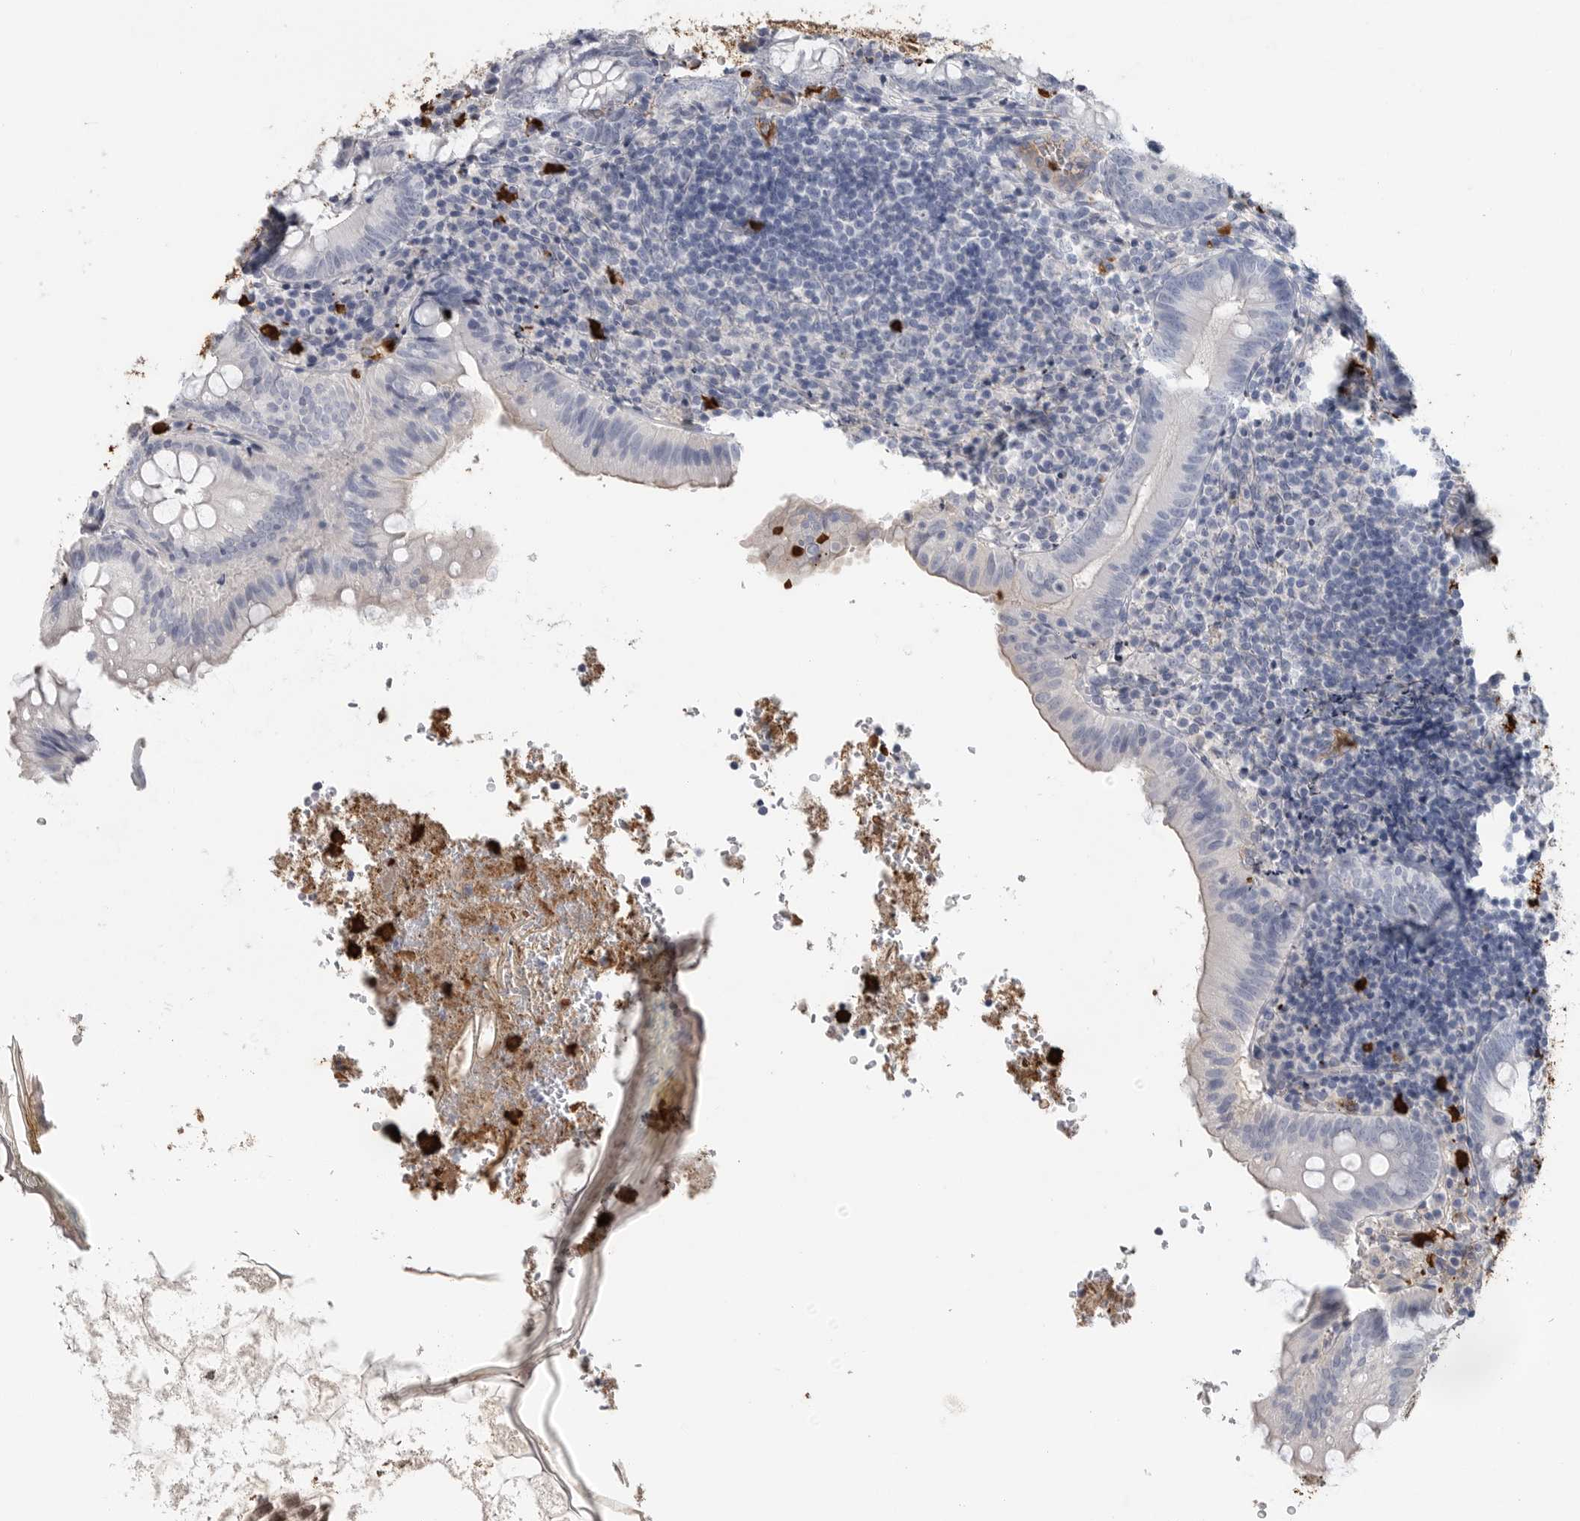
{"staining": {"intensity": "negative", "quantity": "none", "location": "none"}, "tissue": "appendix", "cell_type": "Glandular cells", "image_type": "normal", "snomed": [{"axis": "morphology", "description": "Normal tissue, NOS"}, {"axis": "topography", "description": "Appendix"}], "caption": "This is a micrograph of IHC staining of normal appendix, which shows no staining in glandular cells.", "gene": "CYB561D1", "patient": {"sex": "male", "age": 8}}